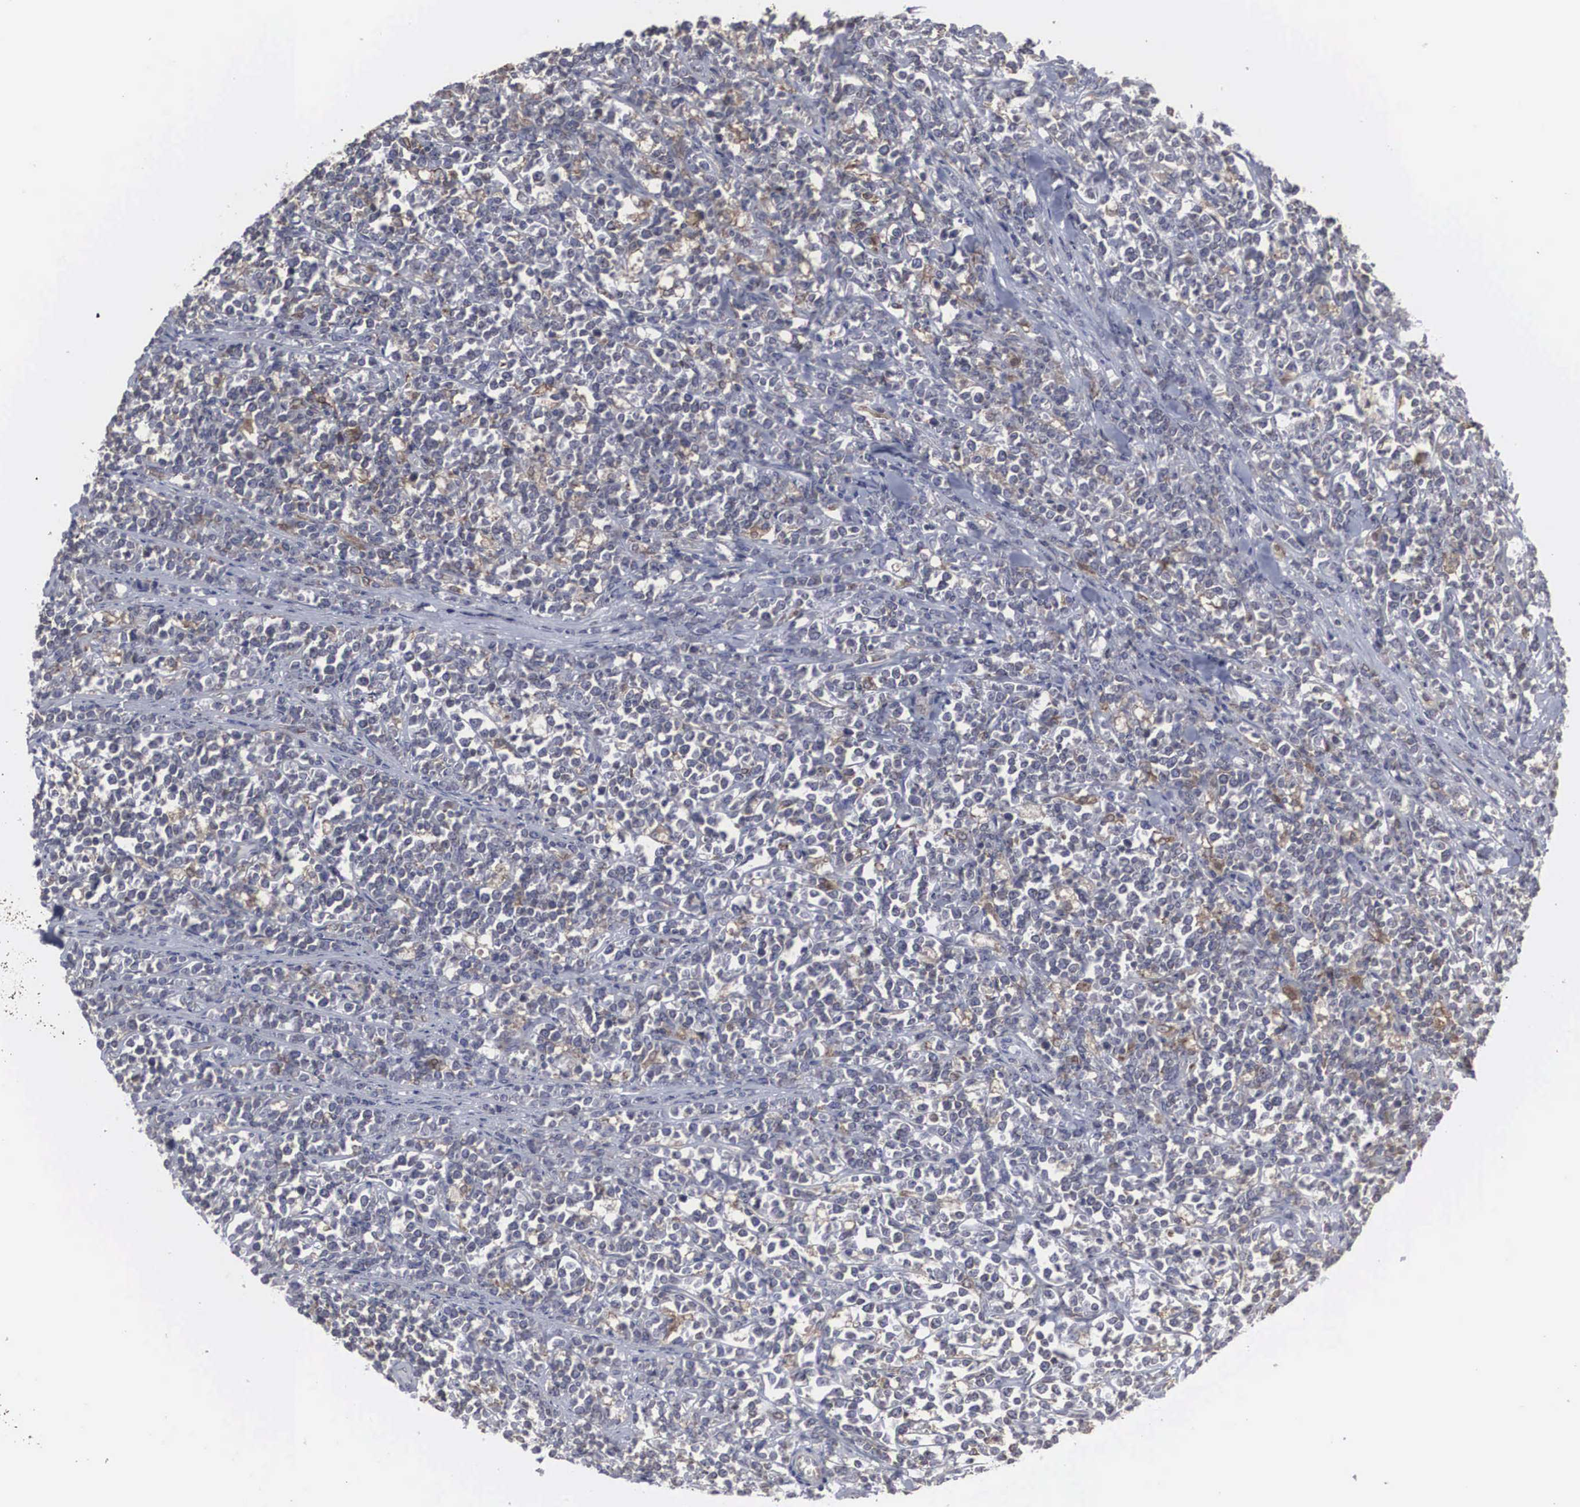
{"staining": {"intensity": "negative", "quantity": "none", "location": "none"}, "tissue": "lymphoma", "cell_type": "Tumor cells", "image_type": "cancer", "snomed": [{"axis": "morphology", "description": "Malignant lymphoma, non-Hodgkin's type, High grade"}, {"axis": "topography", "description": "Small intestine"}, {"axis": "topography", "description": "Colon"}], "caption": "An image of lymphoma stained for a protein reveals no brown staining in tumor cells.", "gene": "MIA2", "patient": {"sex": "male", "age": 8}}